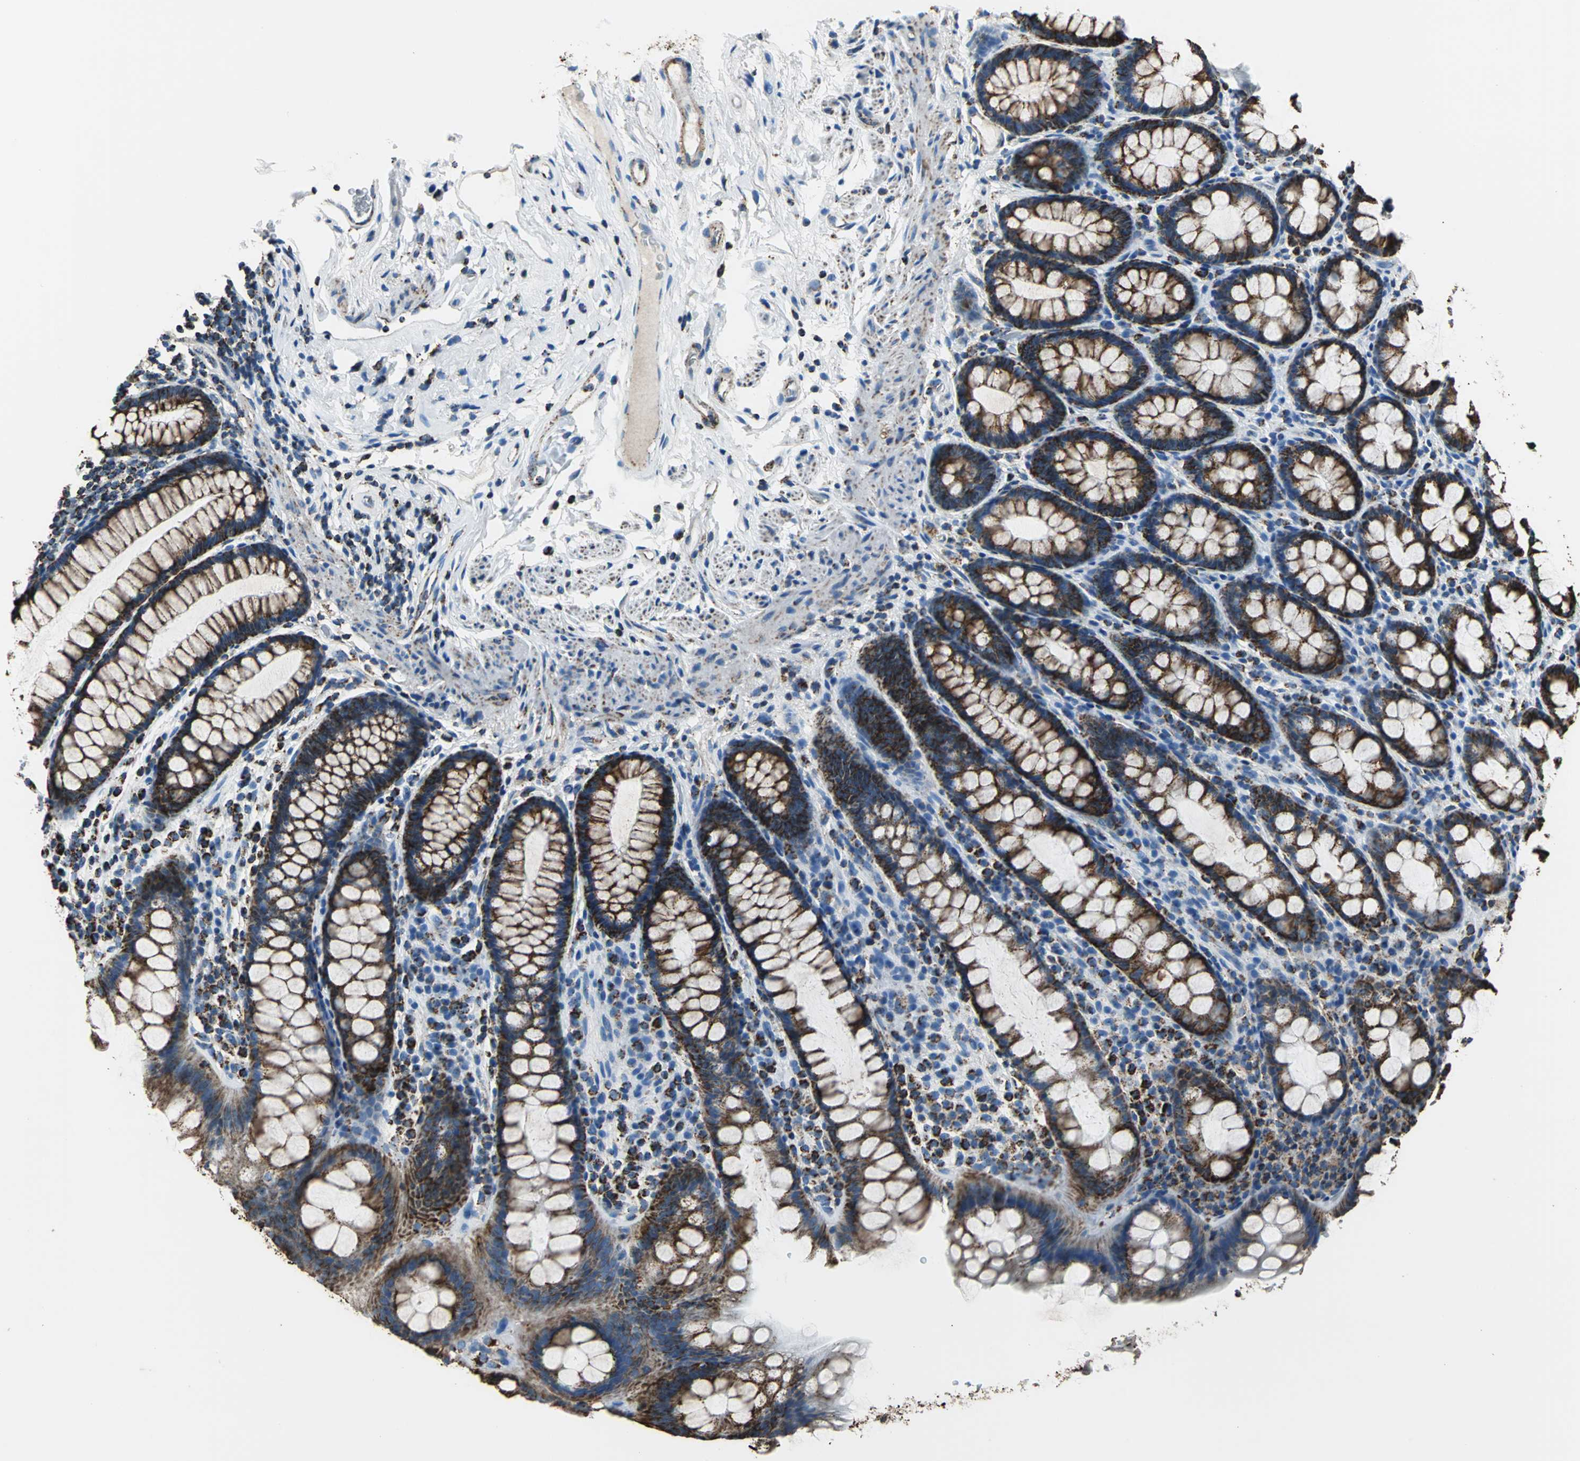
{"staining": {"intensity": "strong", "quantity": ">75%", "location": "cytoplasmic/membranous"}, "tissue": "rectum", "cell_type": "Glandular cells", "image_type": "normal", "snomed": [{"axis": "morphology", "description": "Normal tissue, NOS"}, {"axis": "topography", "description": "Rectum"}], "caption": "This image displays immunohistochemistry (IHC) staining of normal human rectum, with high strong cytoplasmic/membranous staining in about >75% of glandular cells.", "gene": "ECH1", "patient": {"sex": "male", "age": 92}}